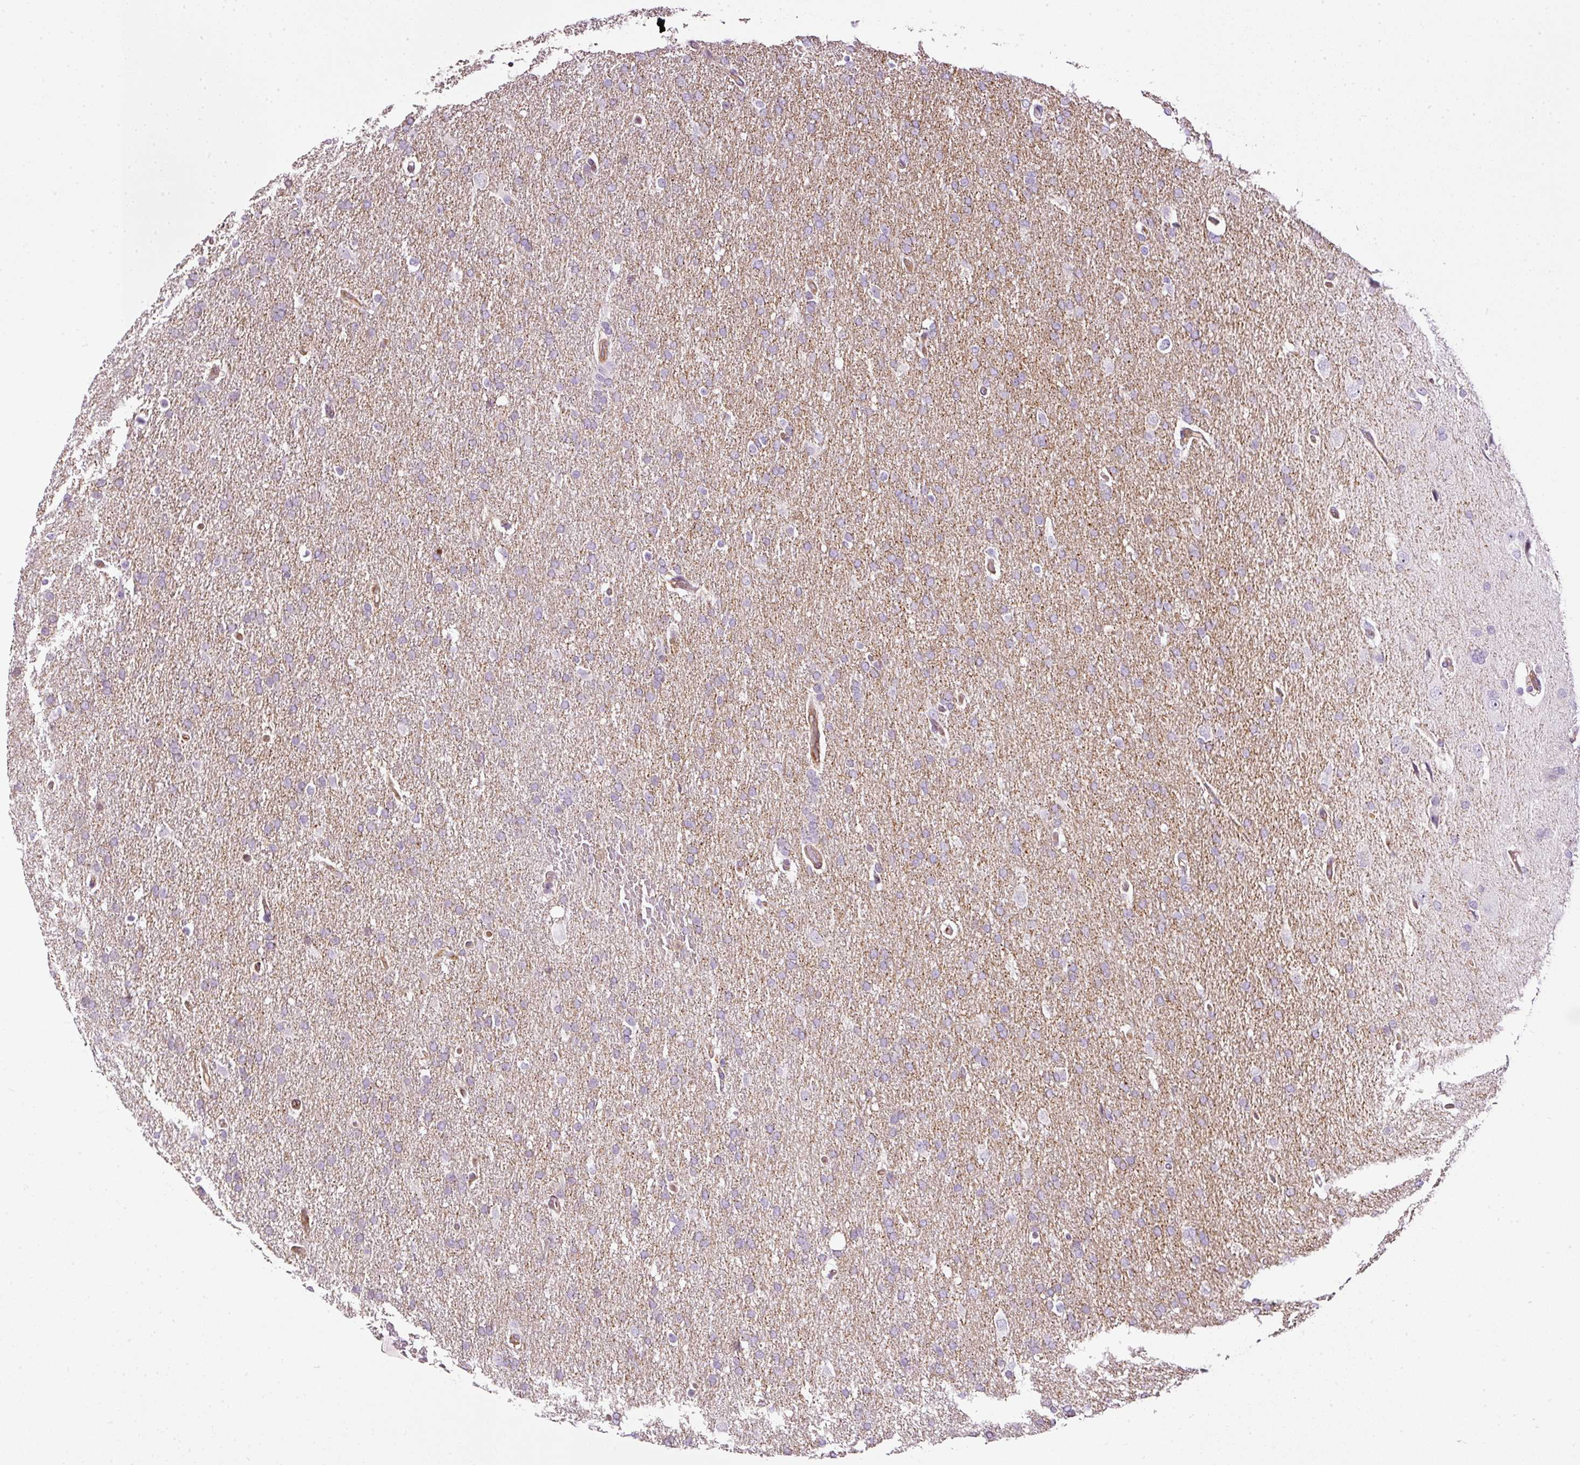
{"staining": {"intensity": "negative", "quantity": "none", "location": "none"}, "tissue": "glioma", "cell_type": "Tumor cells", "image_type": "cancer", "snomed": [{"axis": "morphology", "description": "Glioma, malignant, High grade"}, {"axis": "topography", "description": "Brain"}], "caption": "A histopathology image of glioma stained for a protein exhibits no brown staining in tumor cells.", "gene": "SCNM1", "patient": {"sex": "male", "age": 72}}